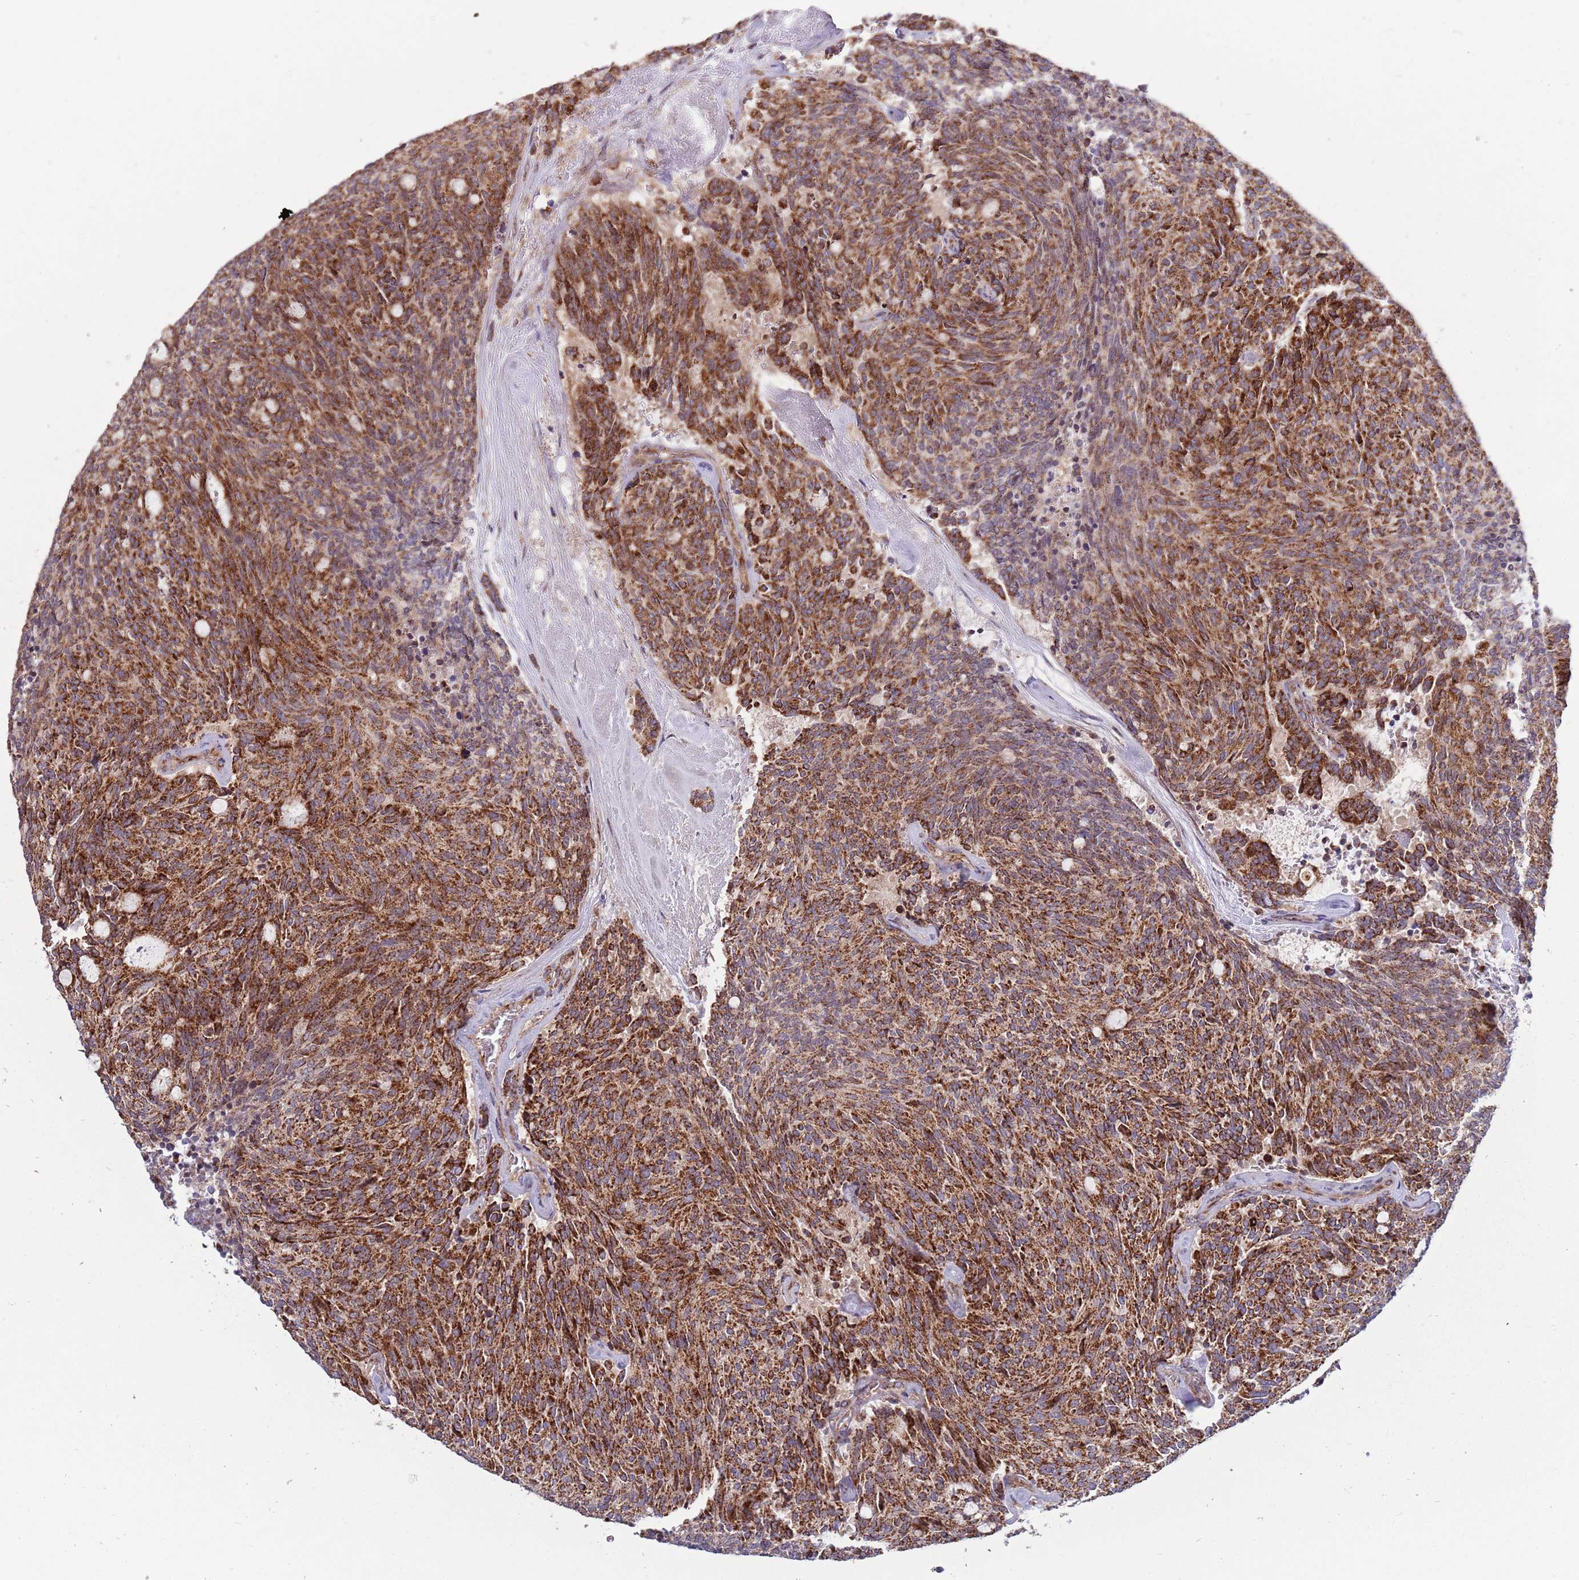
{"staining": {"intensity": "strong", "quantity": ">75%", "location": "cytoplasmic/membranous"}, "tissue": "carcinoid", "cell_type": "Tumor cells", "image_type": "cancer", "snomed": [{"axis": "morphology", "description": "Carcinoid, malignant, NOS"}, {"axis": "topography", "description": "Pancreas"}], "caption": "Tumor cells show high levels of strong cytoplasmic/membranous staining in approximately >75% of cells in human carcinoid. The protein of interest is stained brown, and the nuclei are stained in blue (DAB IHC with brightfield microscopy, high magnification).", "gene": "ATP5PD", "patient": {"sex": "female", "age": 54}}